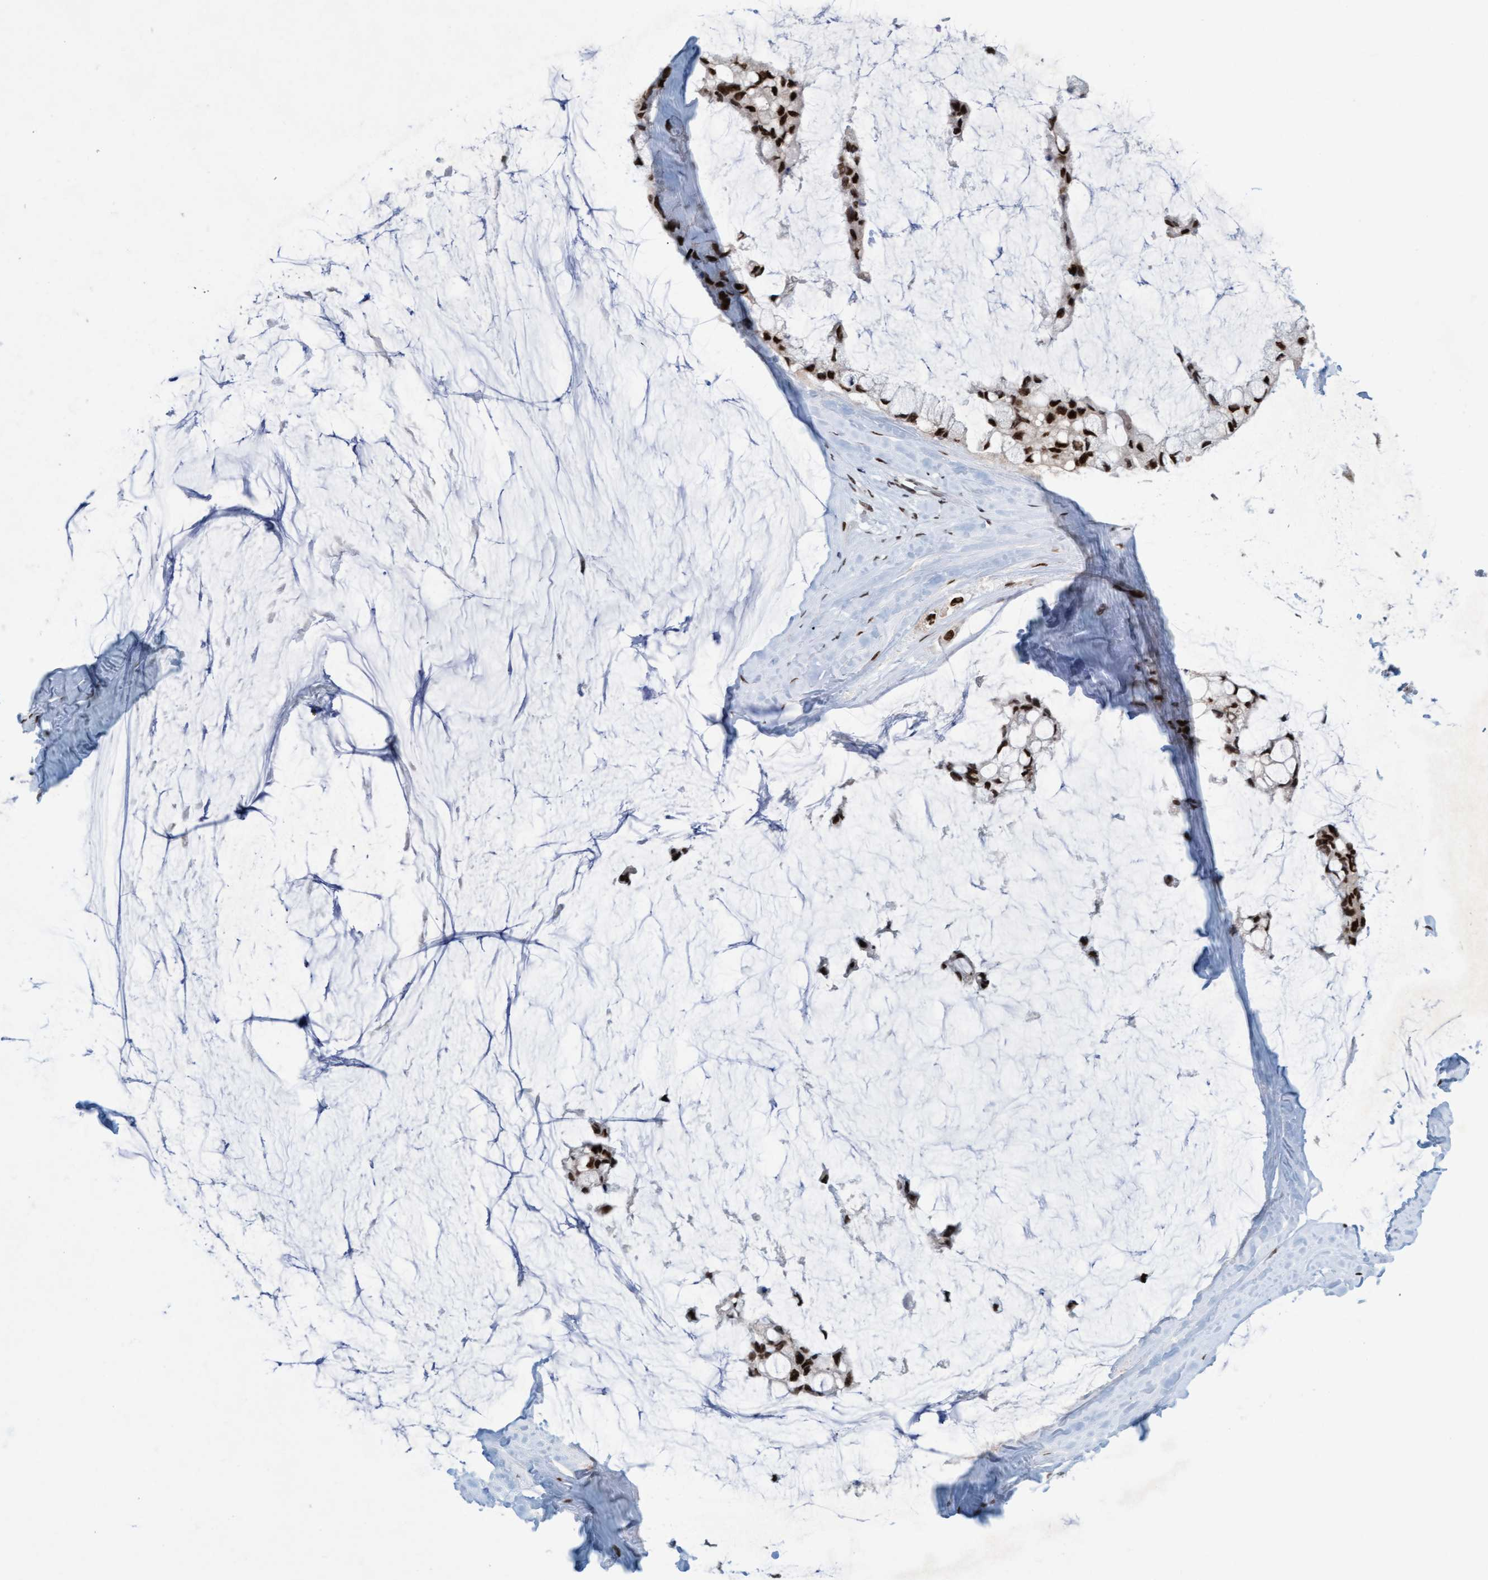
{"staining": {"intensity": "strong", "quantity": ">75%", "location": "nuclear"}, "tissue": "ovarian cancer", "cell_type": "Tumor cells", "image_type": "cancer", "snomed": [{"axis": "morphology", "description": "Cystadenocarcinoma, mucinous, NOS"}, {"axis": "topography", "description": "Ovary"}], "caption": "Immunohistochemistry photomicrograph of ovarian cancer (mucinous cystadenocarcinoma) stained for a protein (brown), which shows high levels of strong nuclear expression in about >75% of tumor cells.", "gene": "GLRX2", "patient": {"sex": "female", "age": 39}}